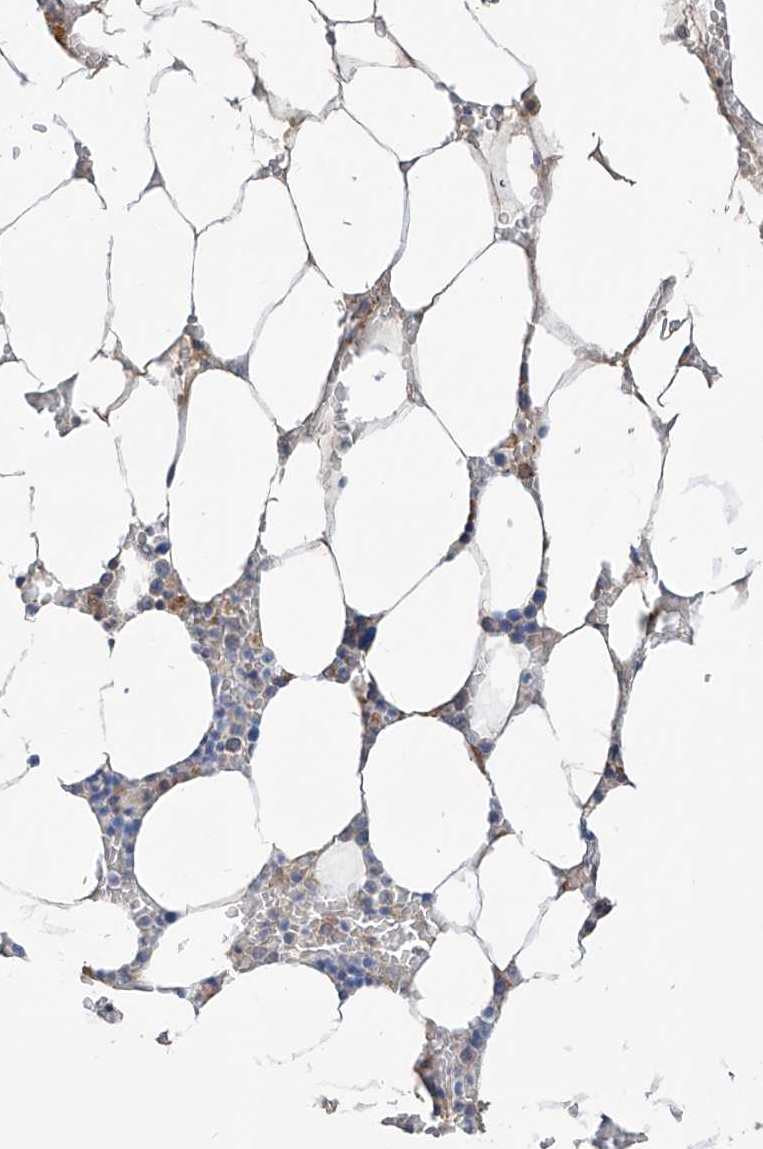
{"staining": {"intensity": "negative", "quantity": "none", "location": "none"}, "tissue": "bone marrow", "cell_type": "Hematopoietic cells", "image_type": "normal", "snomed": [{"axis": "morphology", "description": "Normal tissue, NOS"}, {"axis": "topography", "description": "Bone marrow"}], "caption": "The histopathology image shows no staining of hematopoietic cells in unremarkable bone marrow. (Brightfield microscopy of DAB IHC at high magnification).", "gene": "MAGEE2", "patient": {"sex": "male", "age": 70}}